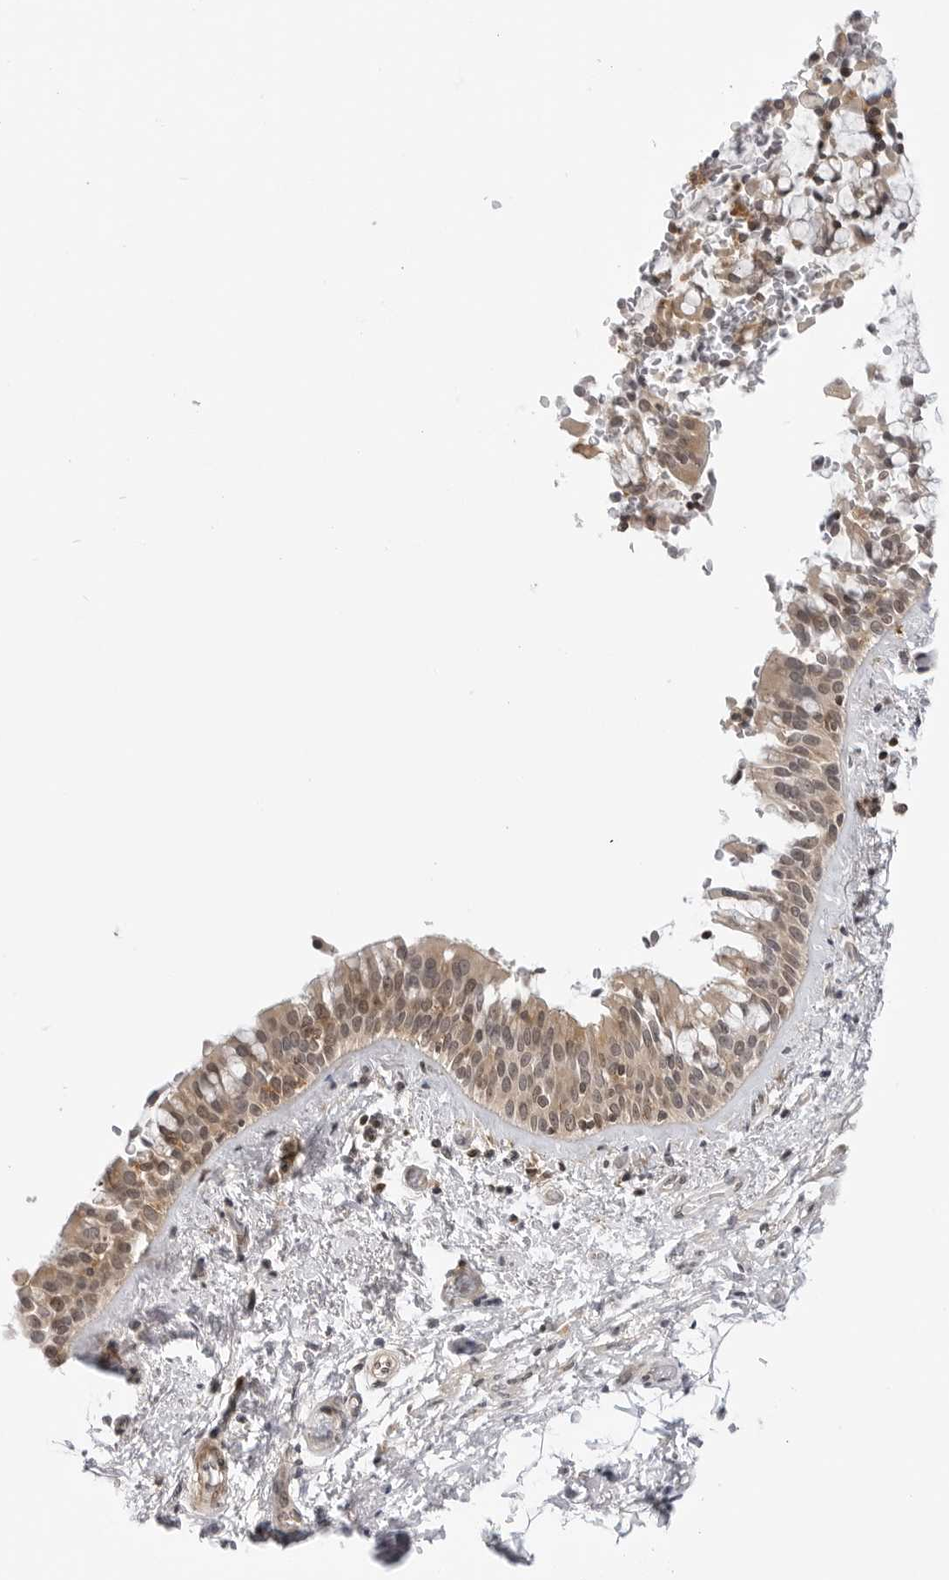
{"staining": {"intensity": "moderate", "quantity": "25%-75%", "location": "cytoplasmic/membranous,nuclear"}, "tissue": "bronchus", "cell_type": "Respiratory epithelial cells", "image_type": "normal", "snomed": [{"axis": "morphology", "description": "Normal tissue, NOS"}, {"axis": "morphology", "description": "Inflammation, NOS"}, {"axis": "topography", "description": "Cartilage tissue"}, {"axis": "topography", "description": "Bronchus"}, {"axis": "topography", "description": "Lung"}], "caption": "IHC of unremarkable human bronchus exhibits medium levels of moderate cytoplasmic/membranous,nuclear expression in about 25%-75% of respiratory epithelial cells.", "gene": "MAP2K5", "patient": {"sex": "female", "age": 64}}